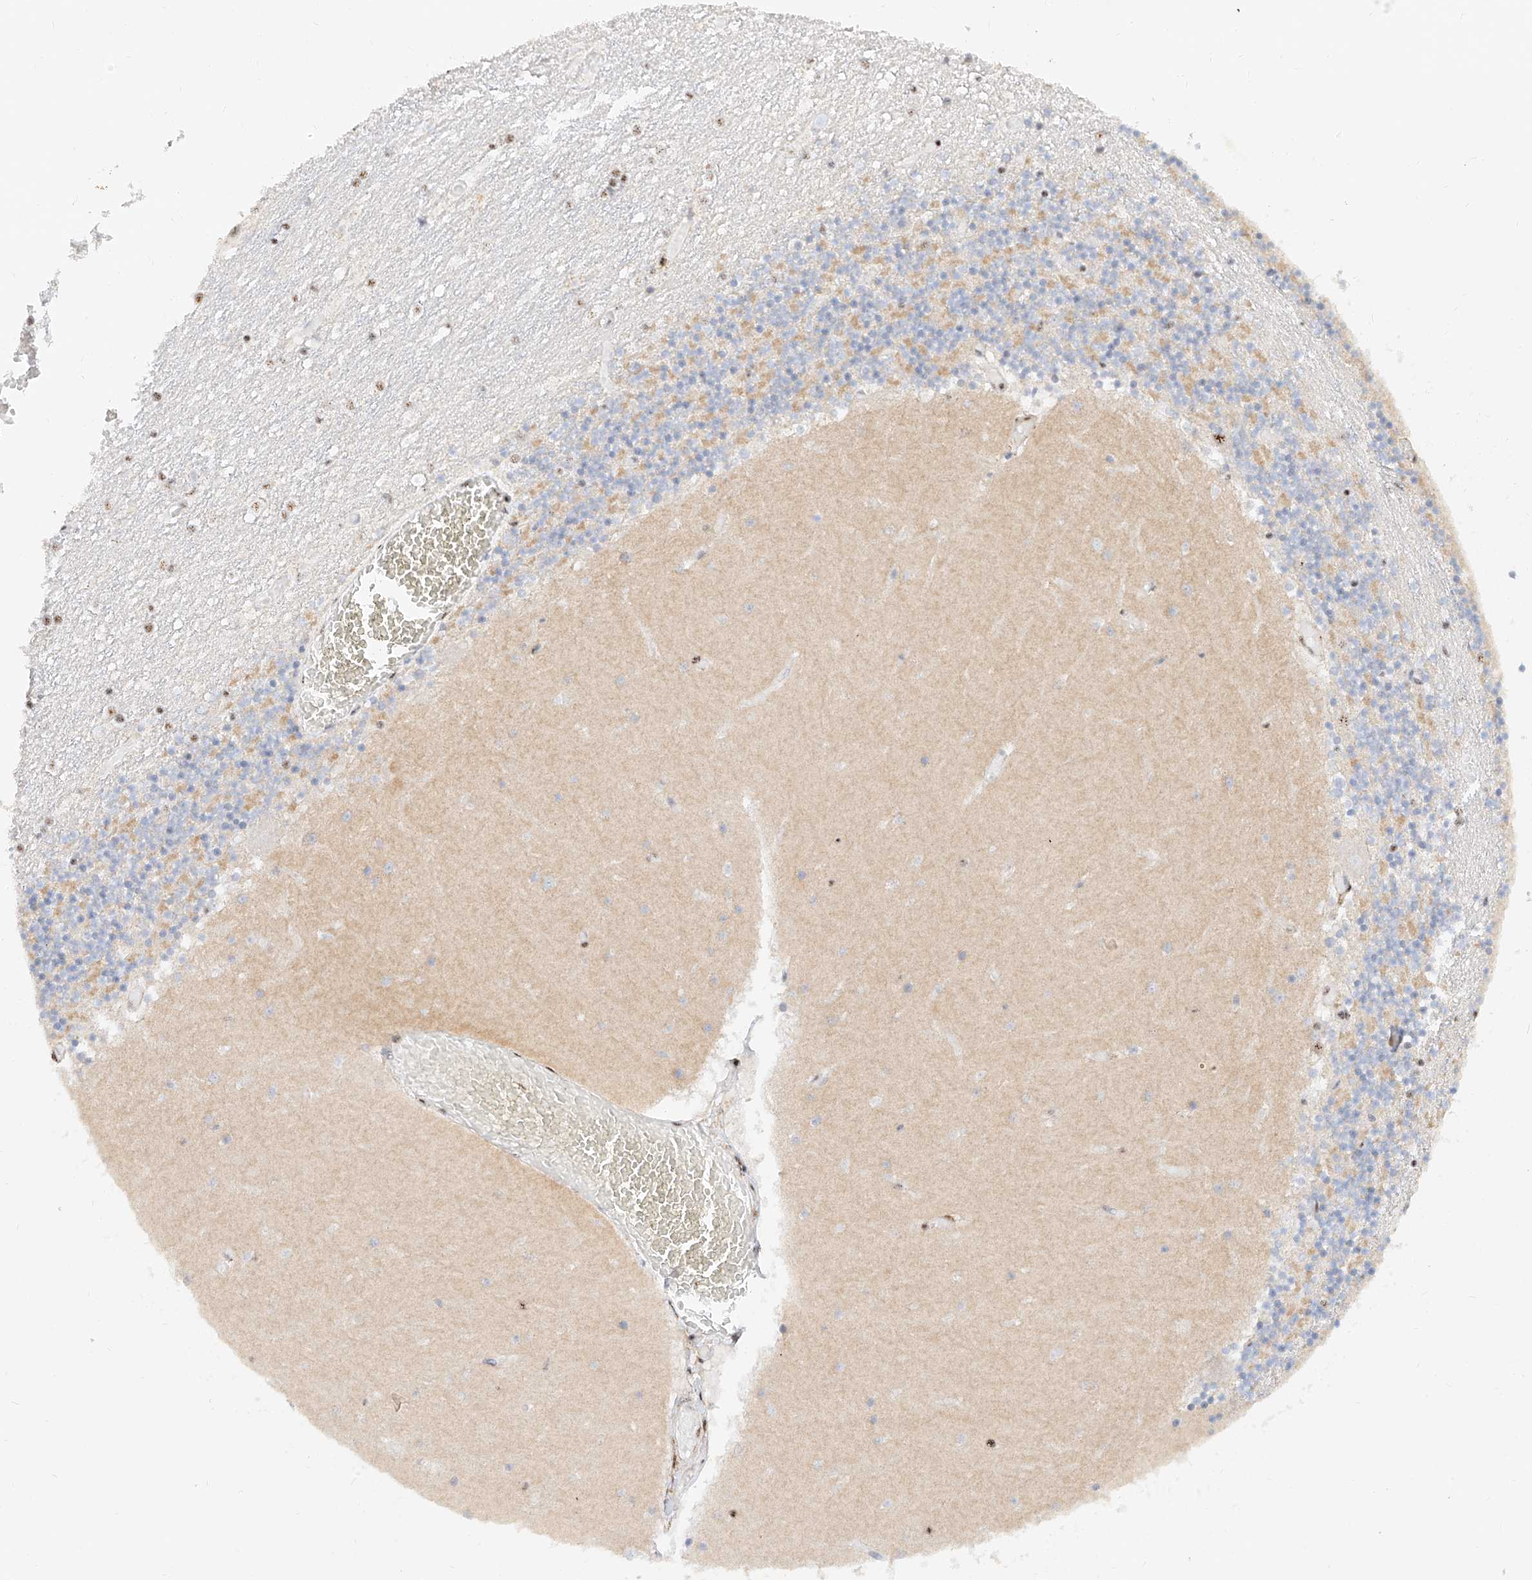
{"staining": {"intensity": "moderate", "quantity": "25%-75%", "location": "nuclear"}, "tissue": "cerebellum", "cell_type": "Cells in granular layer", "image_type": "normal", "snomed": [{"axis": "morphology", "description": "Normal tissue, NOS"}, {"axis": "topography", "description": "Cerebellum"}], "caption": "Cerebellum stained for a protein demonstrates moderate nuclear positivity in cells in granular layer.", "gene": "ATXN7L2", "patient": {"sex": "female", "age": 28}}